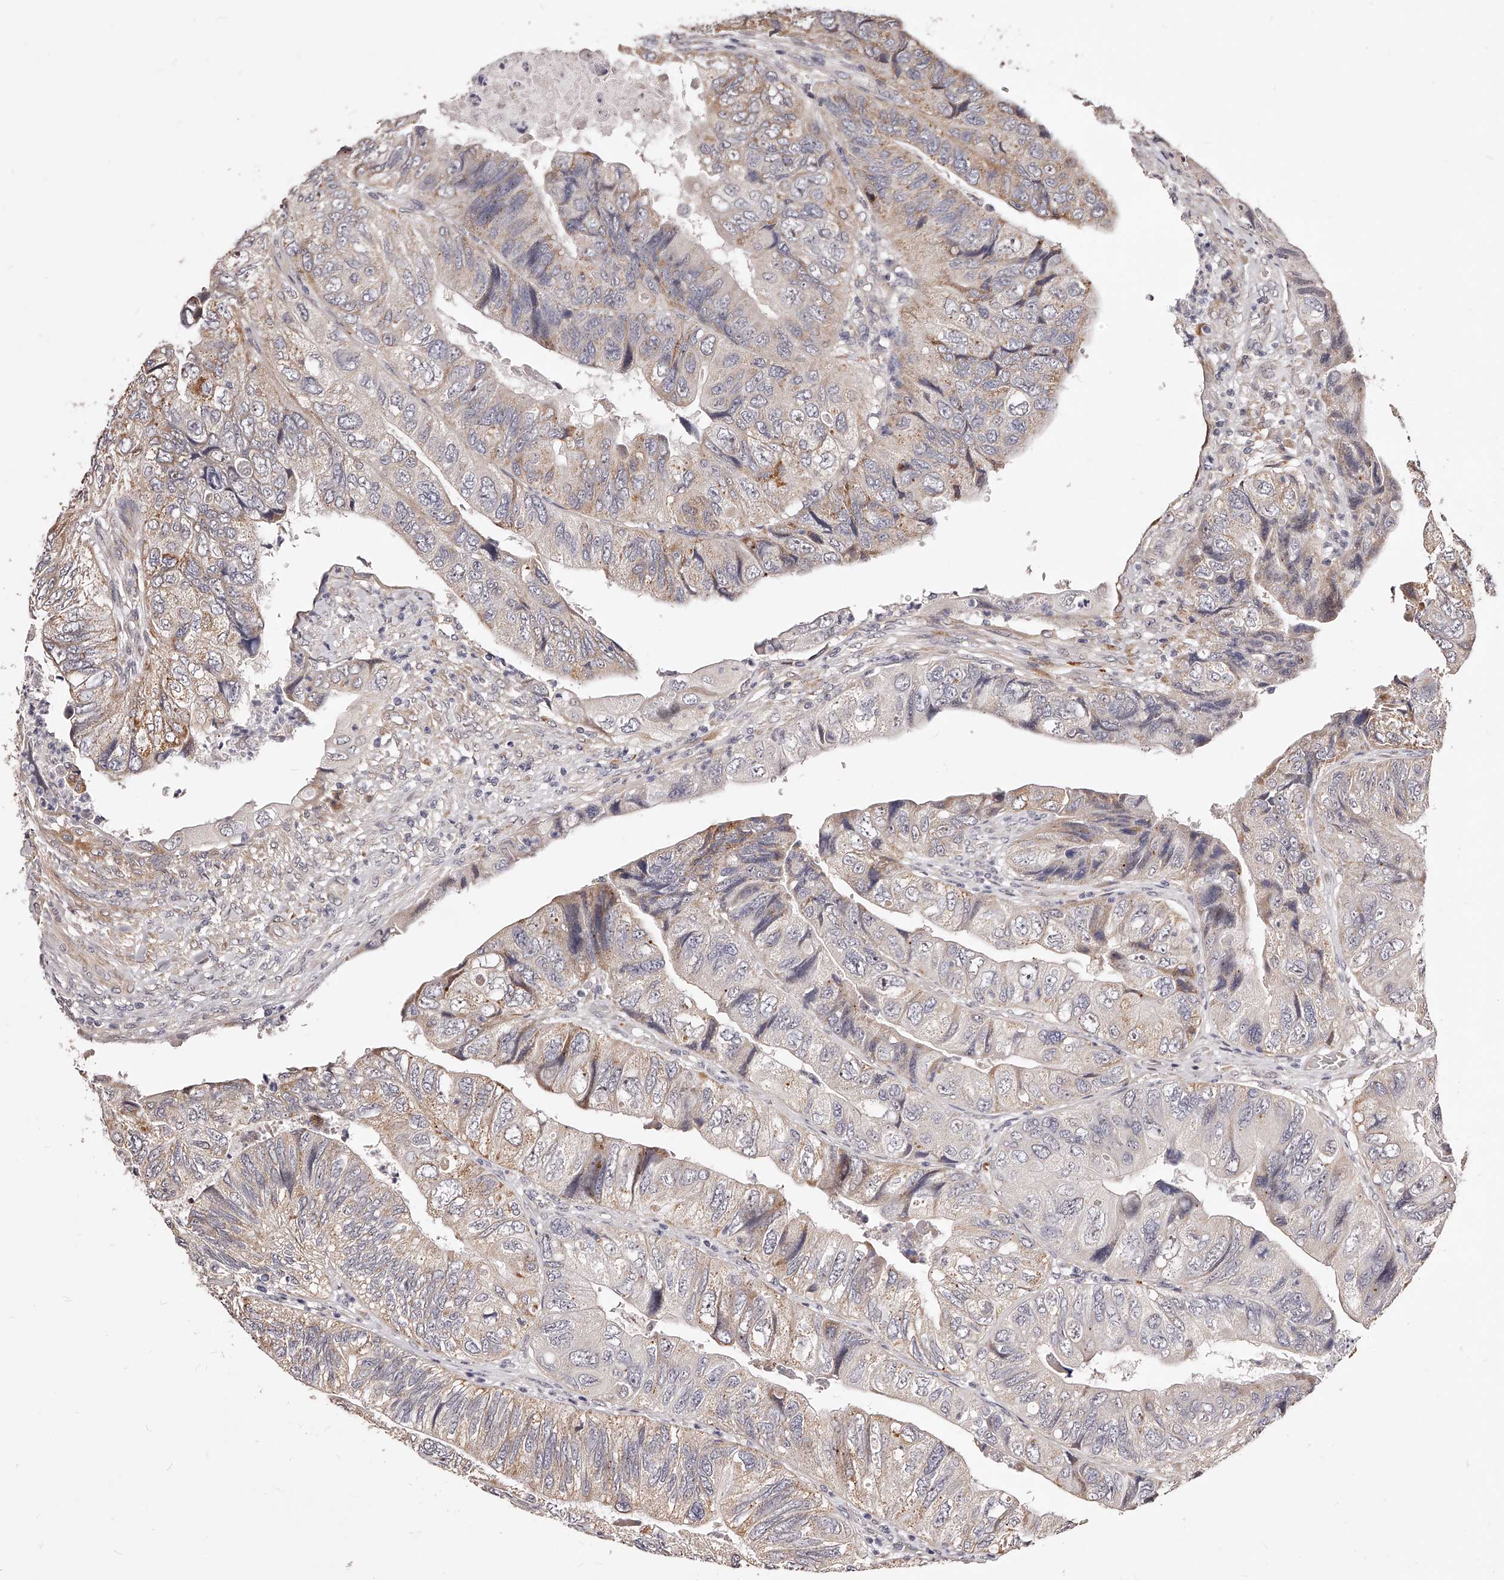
{"staining": {"intensity": "moderate", "quantity": "<25%", "location": "cytoplasmic/membranous"}, "tissue": "colorectal cancer", "cell_type": "Tumor cells", "image_type": "cancer", "snomed": [{"axis": "morphology", "description": "Adenocarcinoma, NOS"}, {"axis": "topography", "description": "Rectum"}], "caption": "A photomicrograph of human colorectal cancer (adenocarcinoma) stained for a protein demonstrates moderate cytoplasmic/membranous brown staining in tumor cells.", "gene": "ZNF502", "patient": {"sex": "male", "age": 63}}